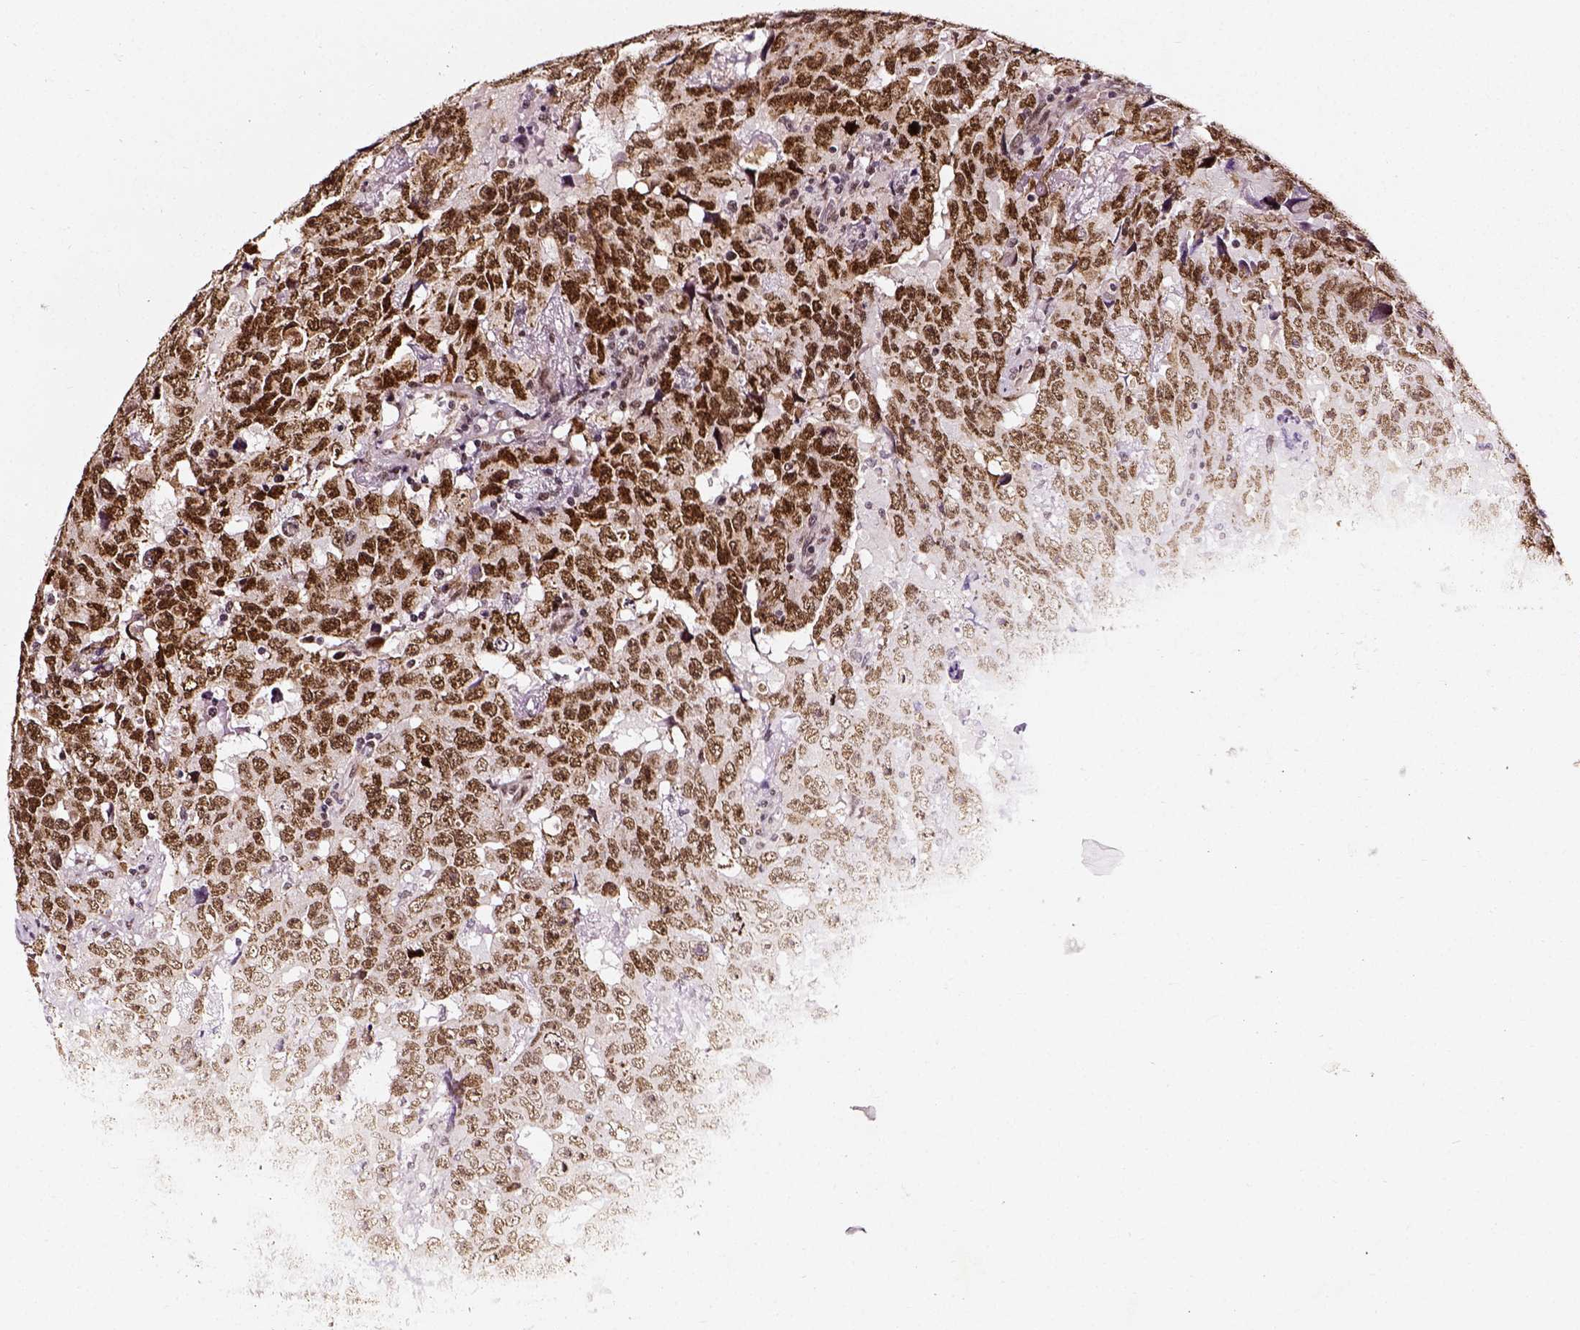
{"staining": {"intensity": "moderate", "quantity": ">75%", "location": "nuclear"}, "tissue": "testis cancer", "cell_type": "Tumor cells", "image_type": "cancer", "snomed": [{"axis": "morphology", "description": "Carcinoma, Embryonal, NOS"}, {"axis": "topography", "description": "Testis"}], "caption": "An immunohistochemistry (IHC) image of neoplastic tissue is shown. Protein staining in brown labels moderate nuclear positivity in testis embryonal carcinoma within tumor cells.", "gene": "NACC1", "patient": {"sex": "male", "age": 24}}